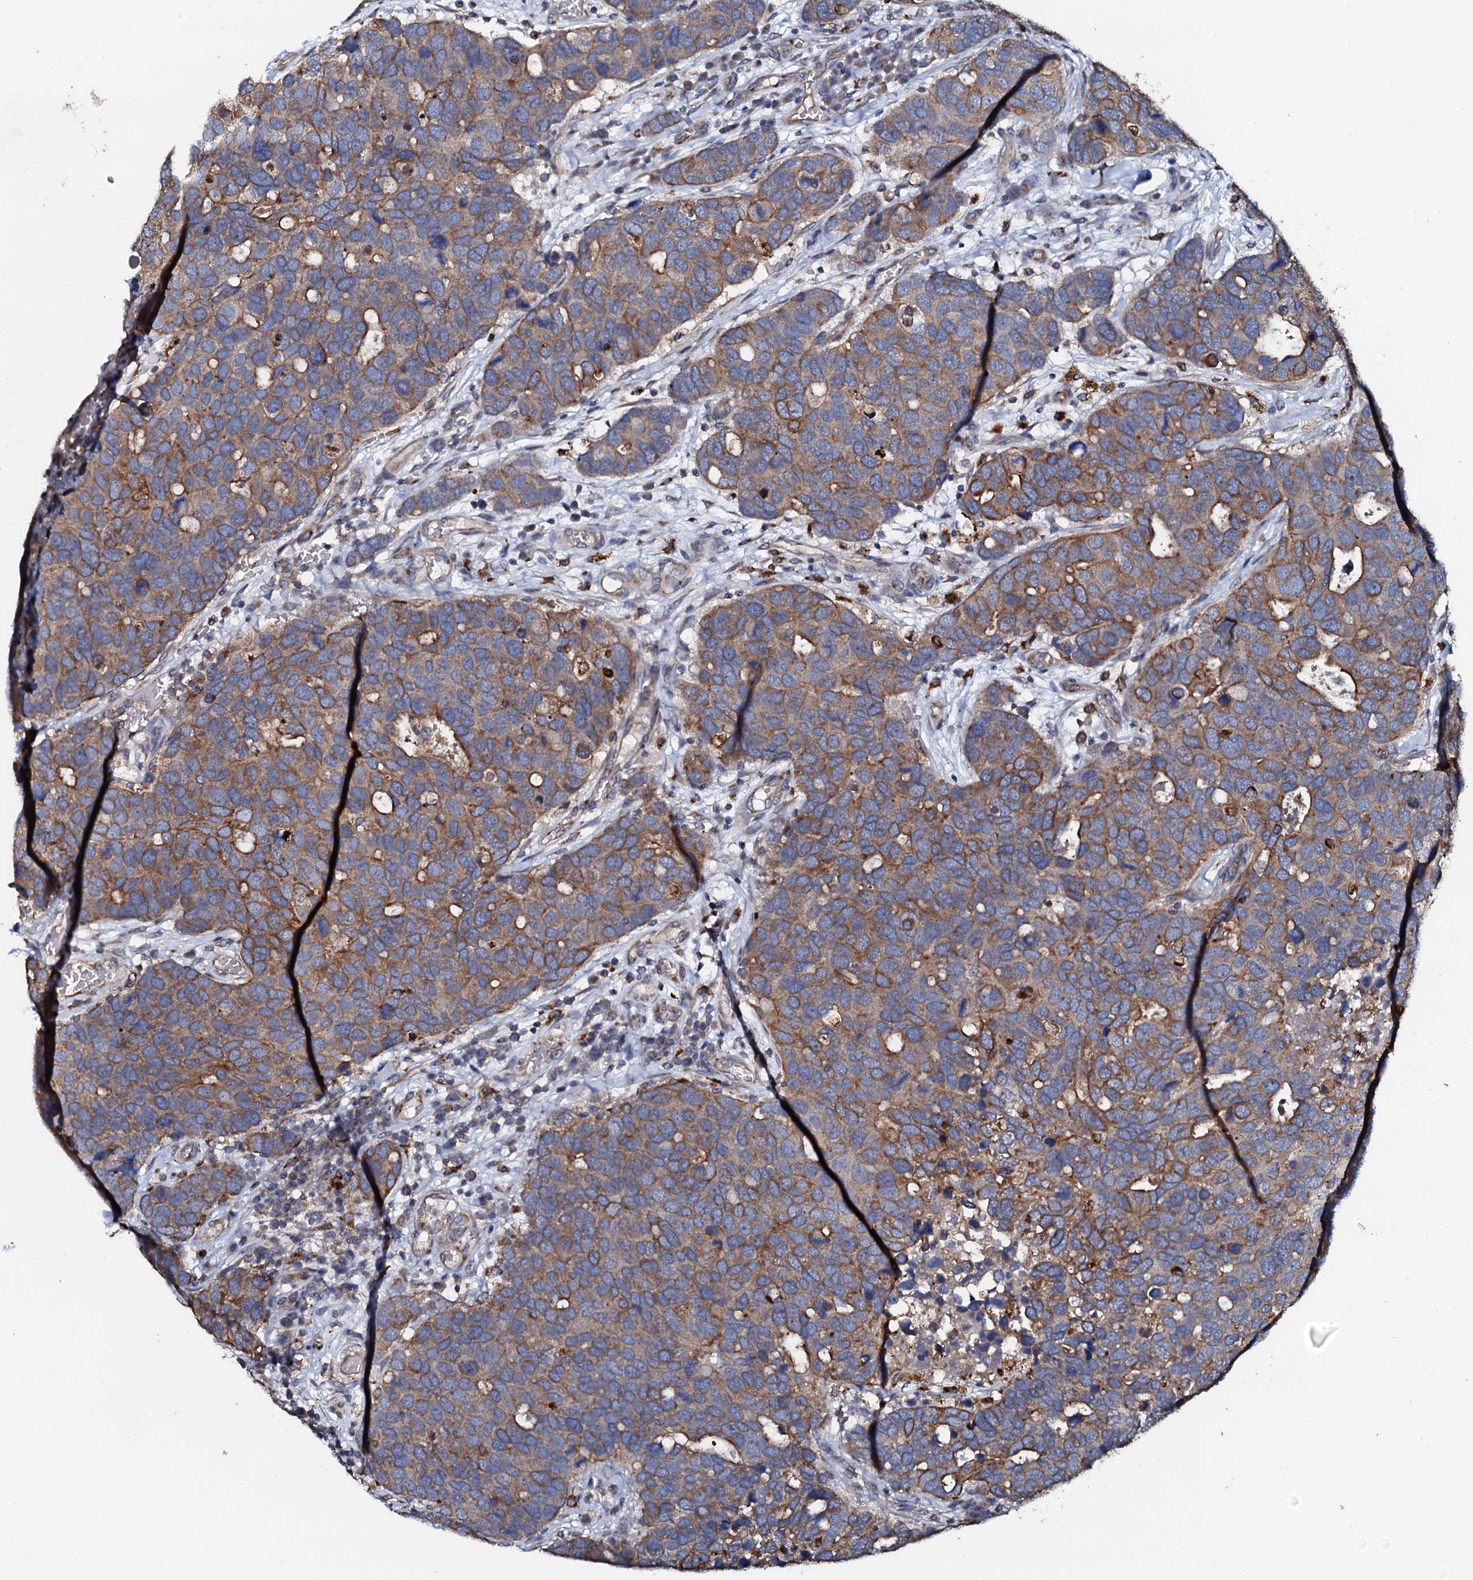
{"staining": {"intensity": "moderate", "quantity": "25%-75%", "location": "cytoplasmic/membranous"}, "tissue": "breast cancer", "cell_type": "Tumor cells", "image_type": "cancer", "snomed": [{"axis": "morphology", "description": "Duct carcinoma"}, {"axis": "topography", "description": "Breast"}], "caption": "Brown immunohistochemical staining in breast cancer (invasive ductal carcinoma) demonstrates moderate cytoplasmic/membranous staining in approximately 25%-75% of tumor cells.", "gene": "GLCE", "patient": {"sex": "female", "age": 83}}